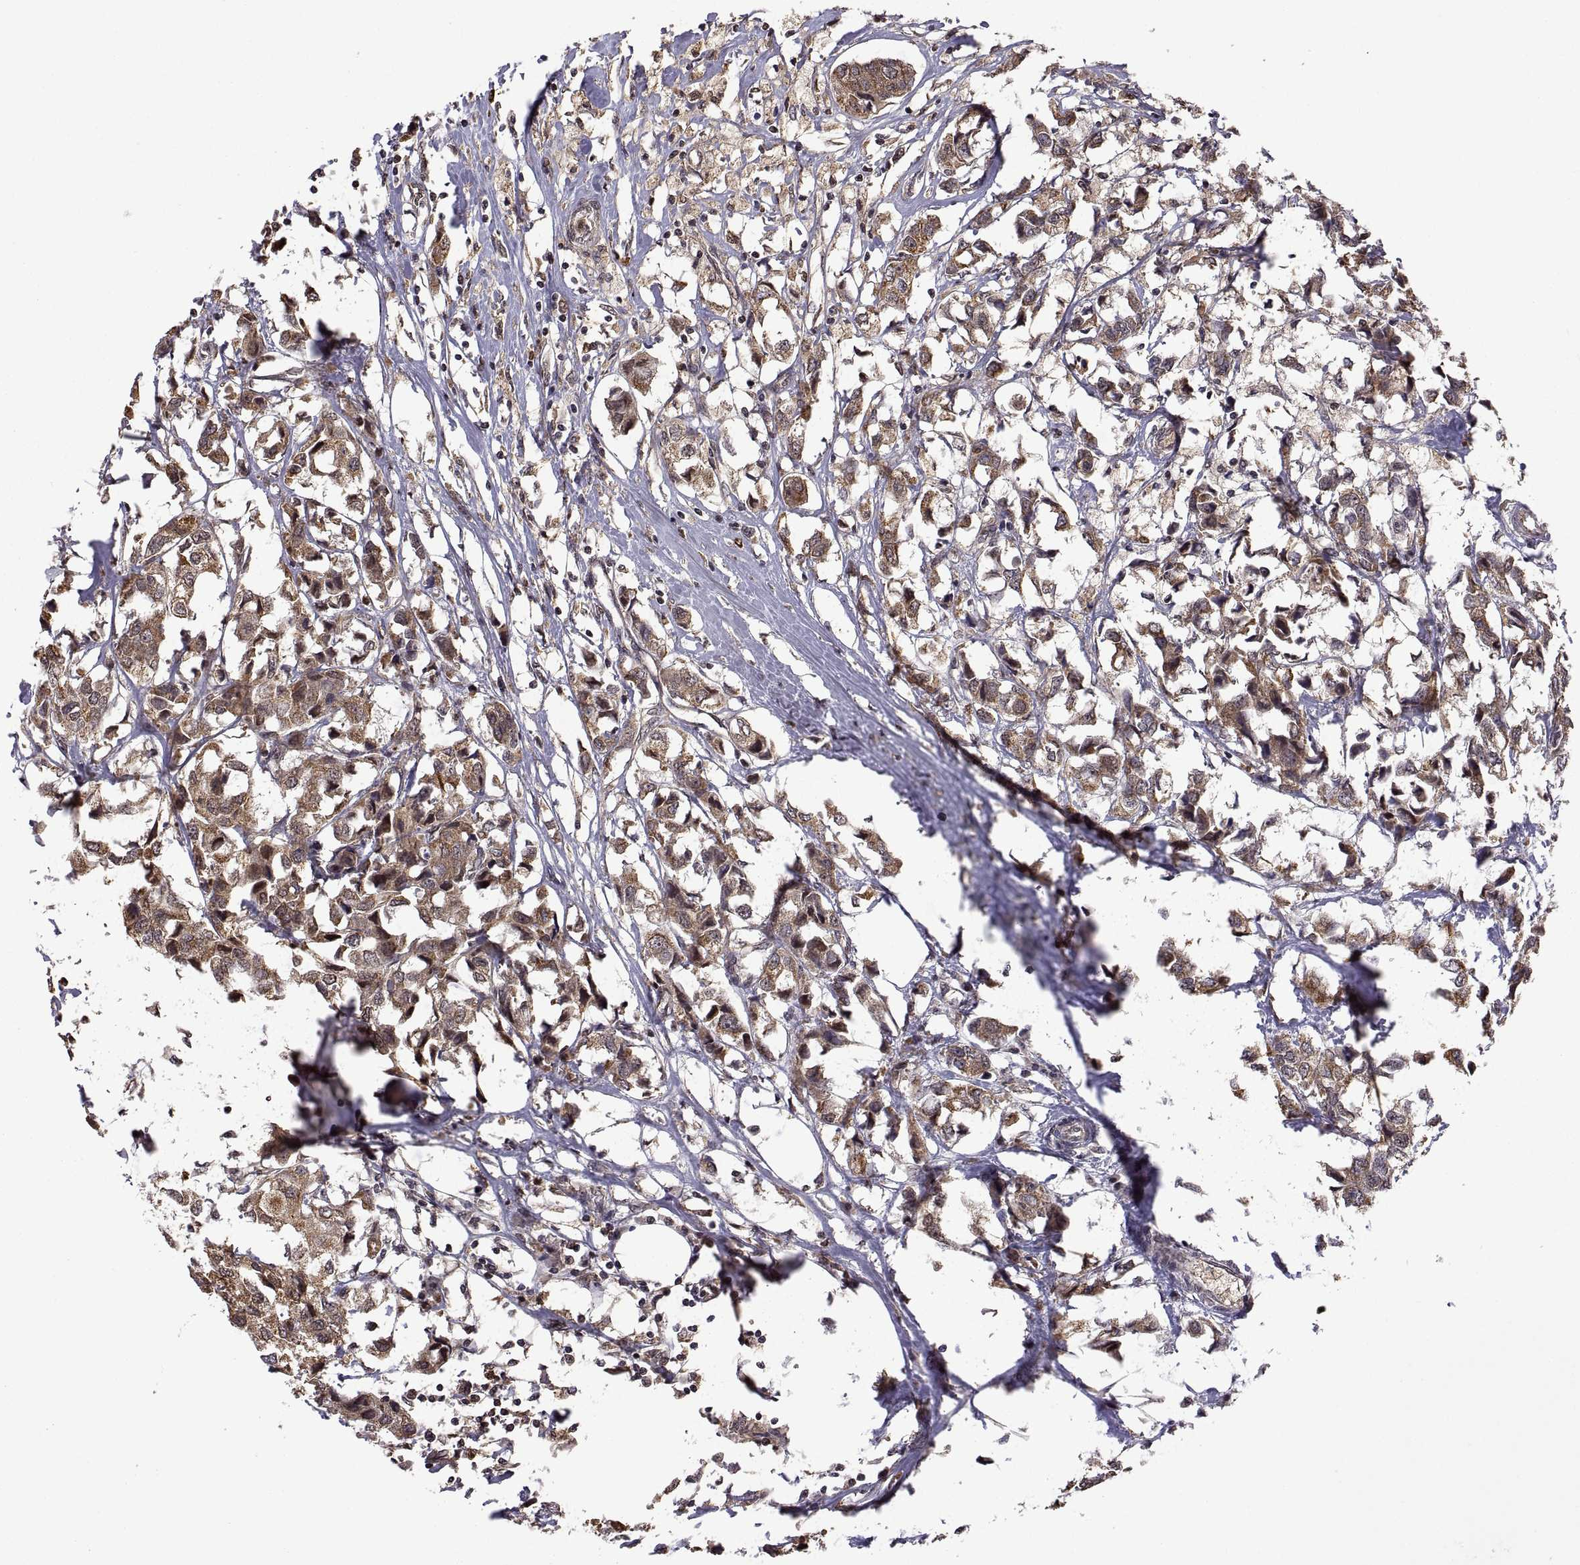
{"staining": {"intensity": "moderate", "quantity": "25%-75%", "location": "cytoplasmic/membranous"}, "tissue": "breast cancer", "cell_type": "Tumor cells", "image_type": "cancer", "snomed": [{"axis": "morphology", "description": "Duct carcinoma"}, {"axis": "topography", "description": "Breast"}], "caption": "Immunohistochemistry (DAB) staining of human breast cancer (invasive ductal carcinoma) shows moderate cytoplasmic/membranous protein expression in about 25%-75% of tumor cells.", "gene": "ZNRF2", "patient": {"sex": "female", "age": 80}}